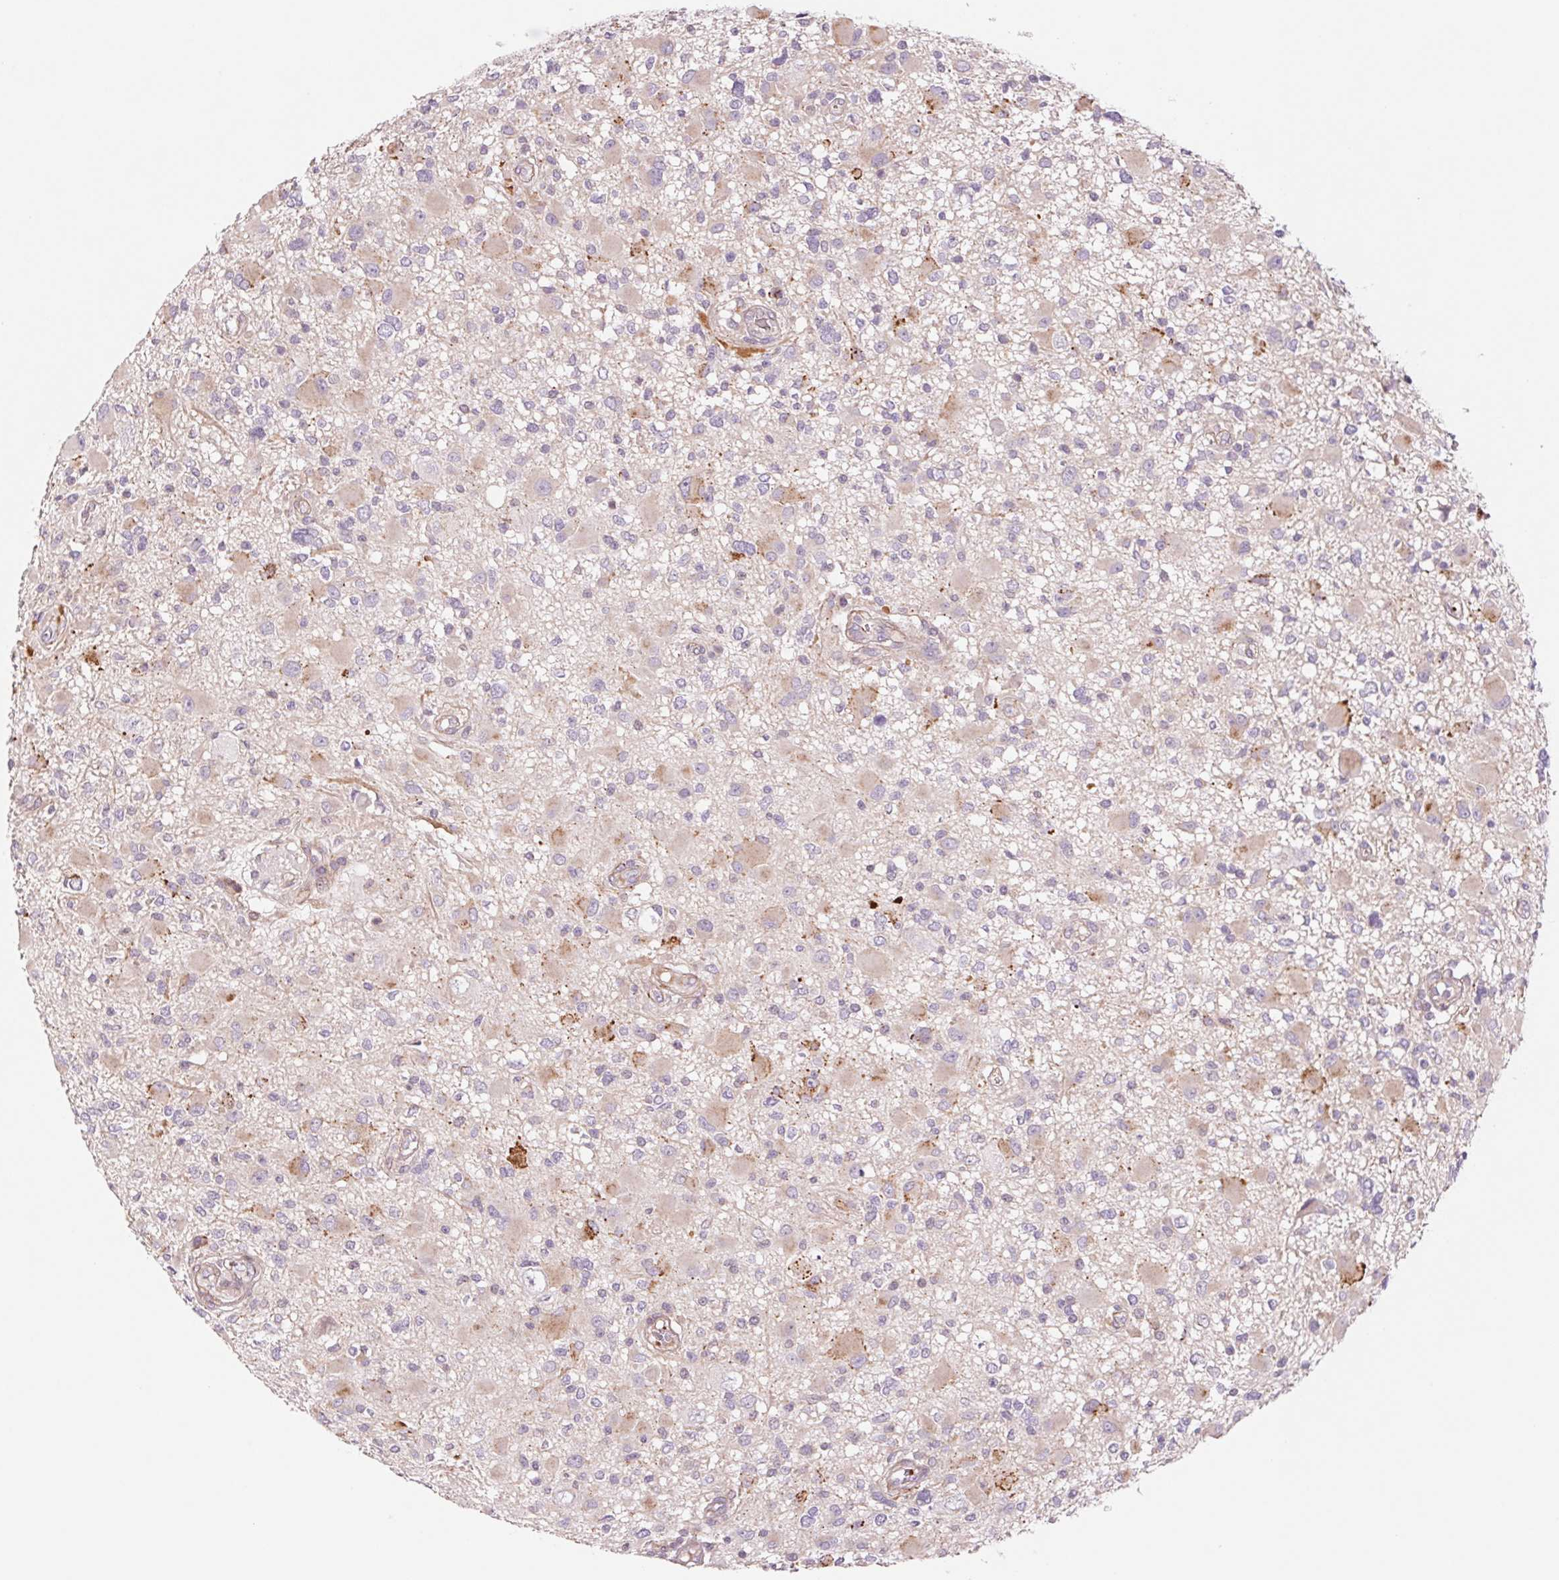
{"staining": {"intensity": "weak", "quantity": "<25%", "location": "cytoplasmic/membranous"}, "tissue": "glioma", "cell_type": "Tumor cells", "image_type": "cancer", "snomed": [{"axis": "morphology", "description": "Glioma, malignant, High grade"}, {"axis": "topography", "description": "Brain"}], "caption": "A photomicrograph of human malignant high-grade glioma is negative for staining in tumor cells. (Stains: DAB IHC with hematoxylin counter stain, Microscopy: brightfield microscopy at high magnification).", "gene": "MS4A13", "patient": {"sex": "male", "age": 54}}